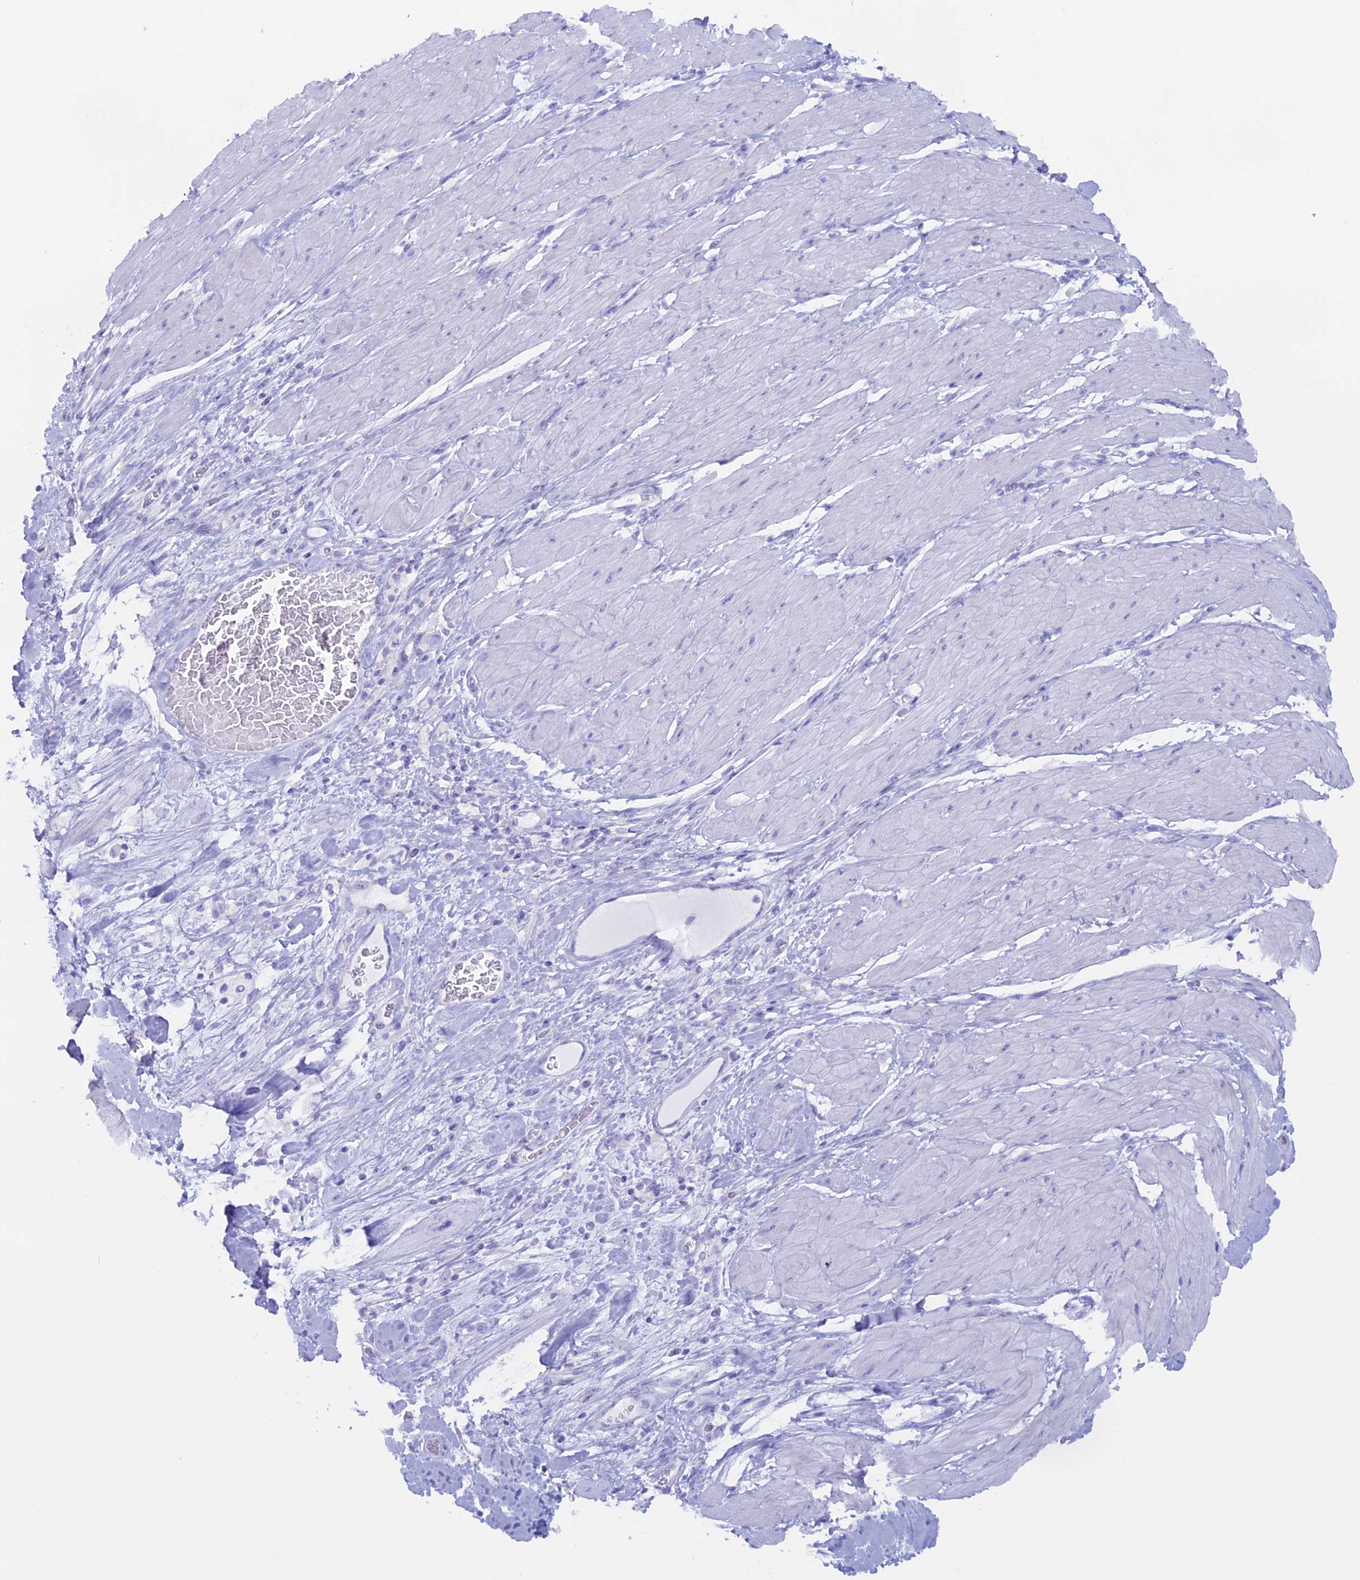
{"staining": {"intensity": "negative", "quantity": "none", "location": "none"}, "tissue": "pancreatic cancer", "cell_type": "Tumor cells", "image_type": "cancer", "snomed": [{"axis": "morphology", "description": "Adenocarcinoma, NOS"}, {"axis": "topography", "description": "Pancreas"}], "caption": "Photomicrograph shows no significant protein expression in tumor cells of pancreatic adenocarcinoma.", "gene": "RP1", "patient": {"sex": "male", "age": 68}}